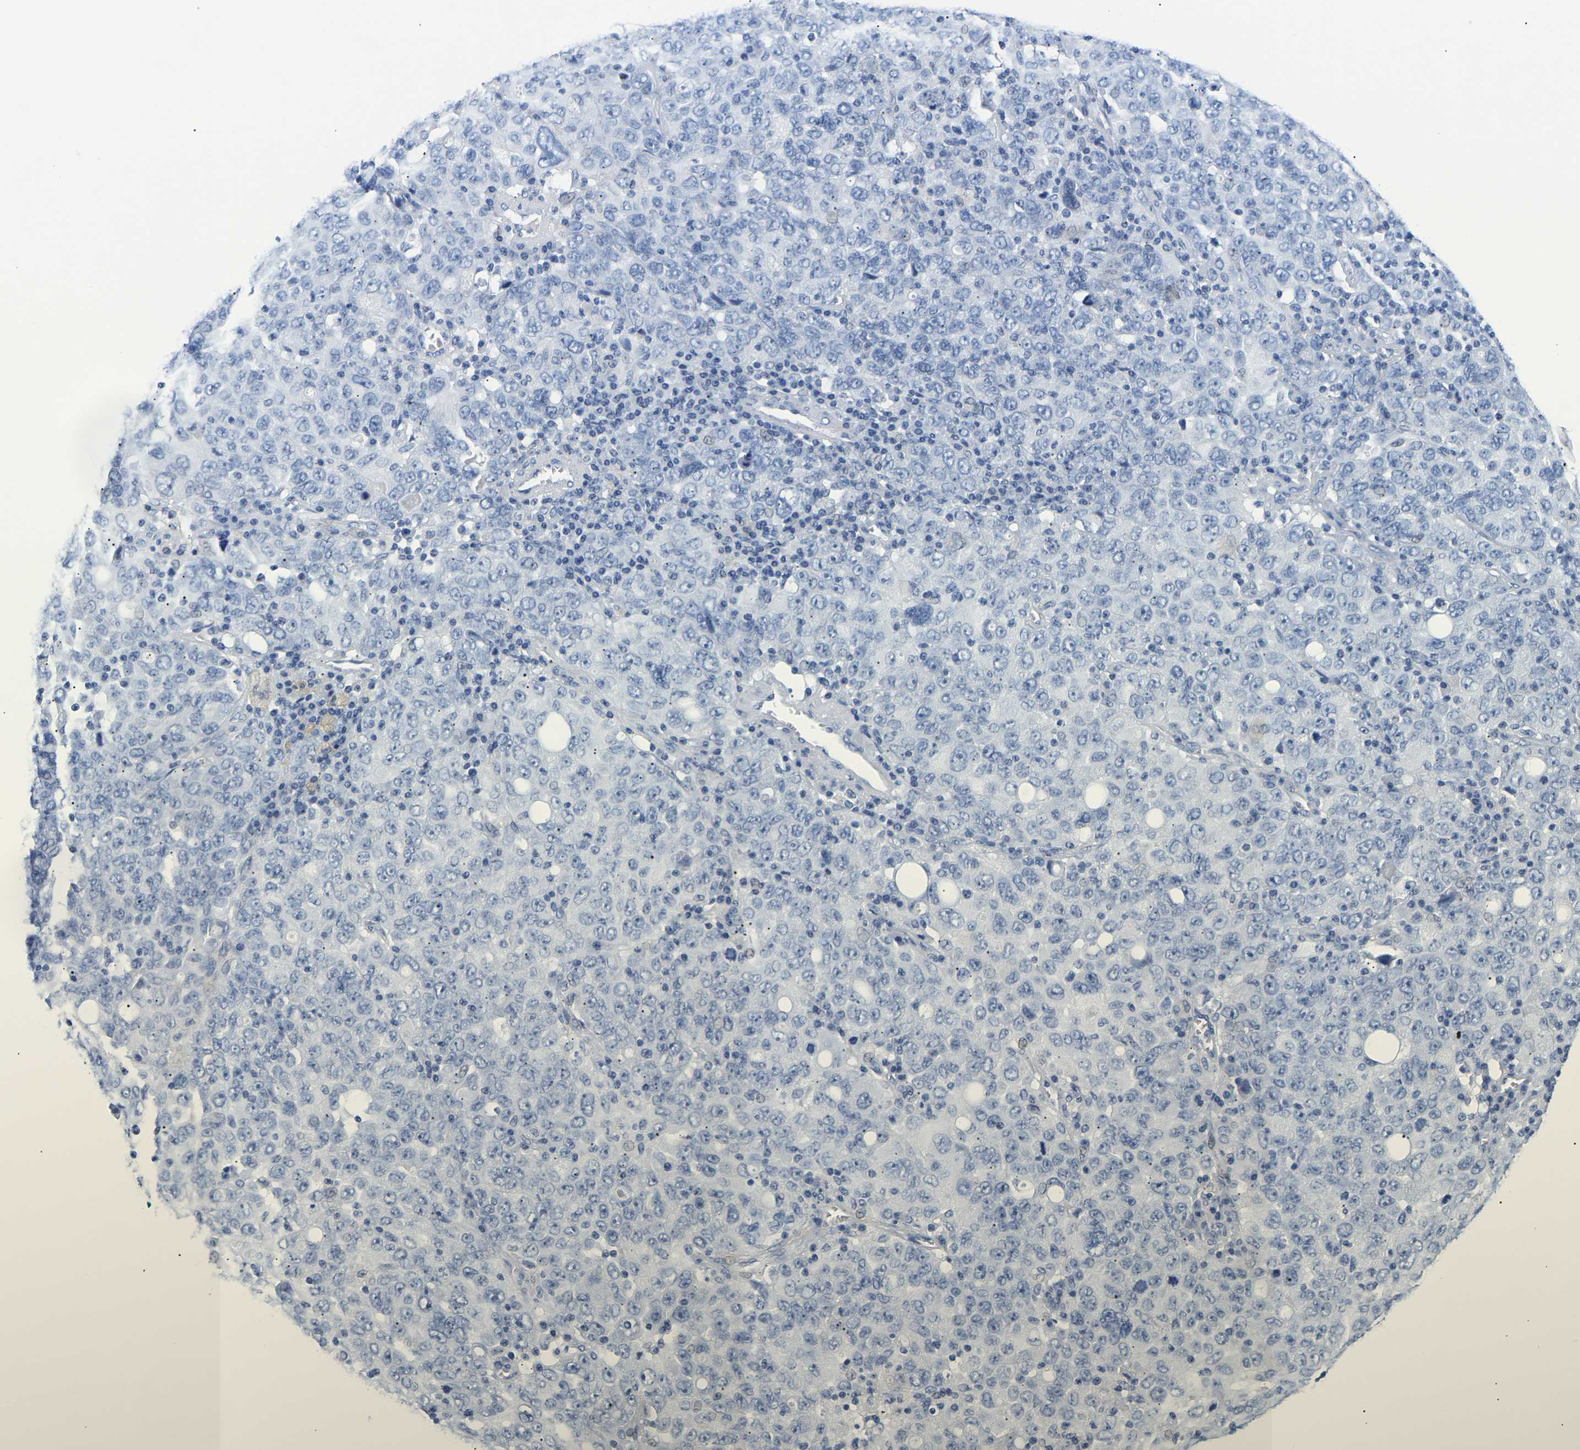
{"staining": {"intensity": "negative", "quantity": "none", "location": "none"}, "tissue": "ovarian cancer", "cell_type": "Tumor cells", "image_type": "cancer", "snomed": [{"axis": "morphology", "description": "Carcinoma, endometroid"}, {"axis": "topography", "description": "Ovary"}], "caption": "A high-resolution micrograph shows IHC staining of ovarian cancer, which shows no significant positivity in tumor cells. Brightfield microscopy of immunohistochemistry stained with DAB (3,3'-diaminobenzidine) (brown) and hematoxylin (blue), captured at high magnification.", "gene": "SPINK2", "patient": {"sex": "female", "age": 62}}